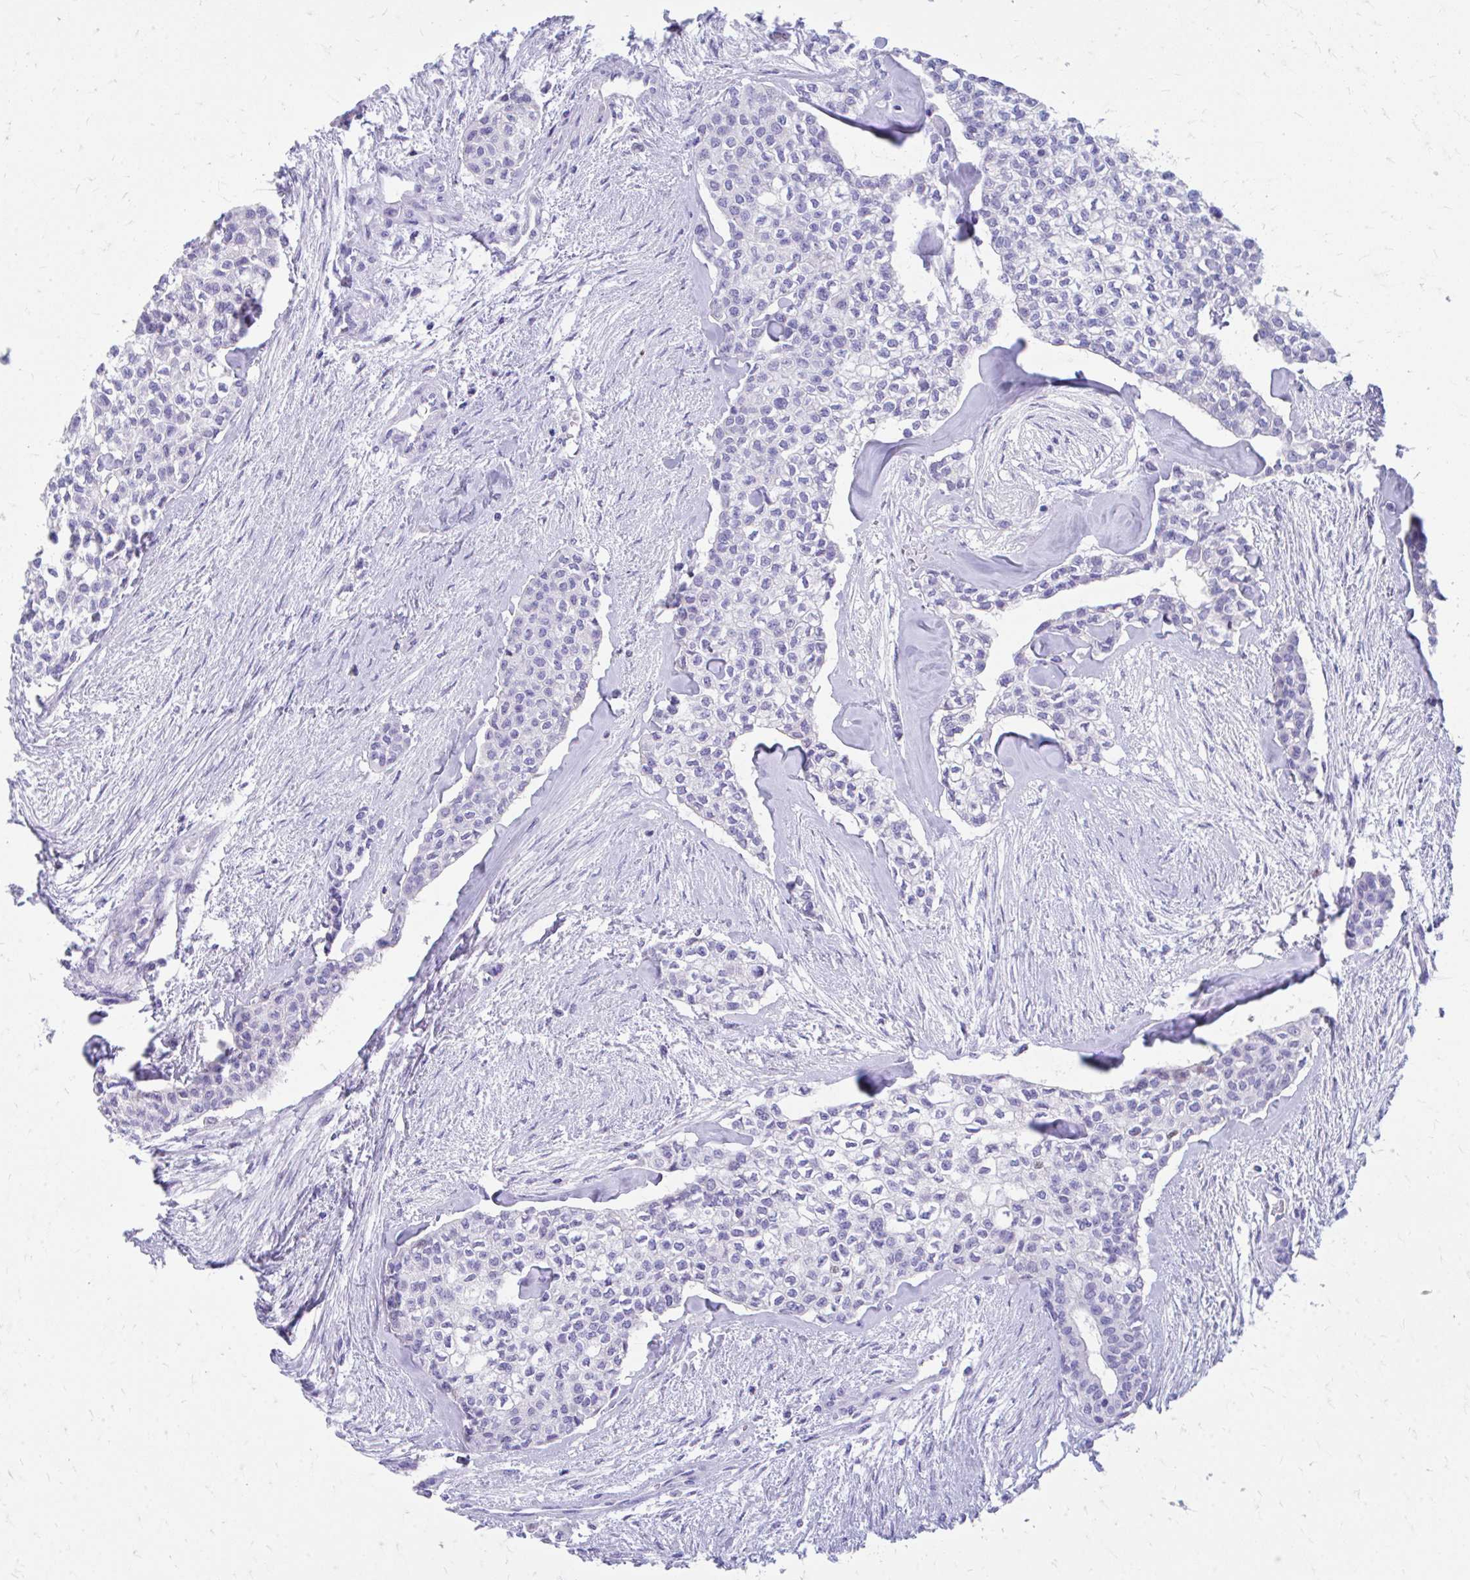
{"staining": {"intensity": "negative", "quantity": "none", "location": "none"}, "tissue": "head and neck cancer", "cell_type": "Tumor cells", "image_type": "cancer", "snomed": [{"axis": "morphology", "description": "Adenocarcinoma, NOS"}, {"axis": "topography", "description": "Head-Neck"}], "caption": "The immunohistochemistry photomicrograph has no significant staining in tumor cells of adenocarcinoma (head and neck) tissue. (DAB immunohistochemistry with hematoxylin counter stain).", "gene": "KRIT1", "patient": {"sex": "male", "age": 81}}